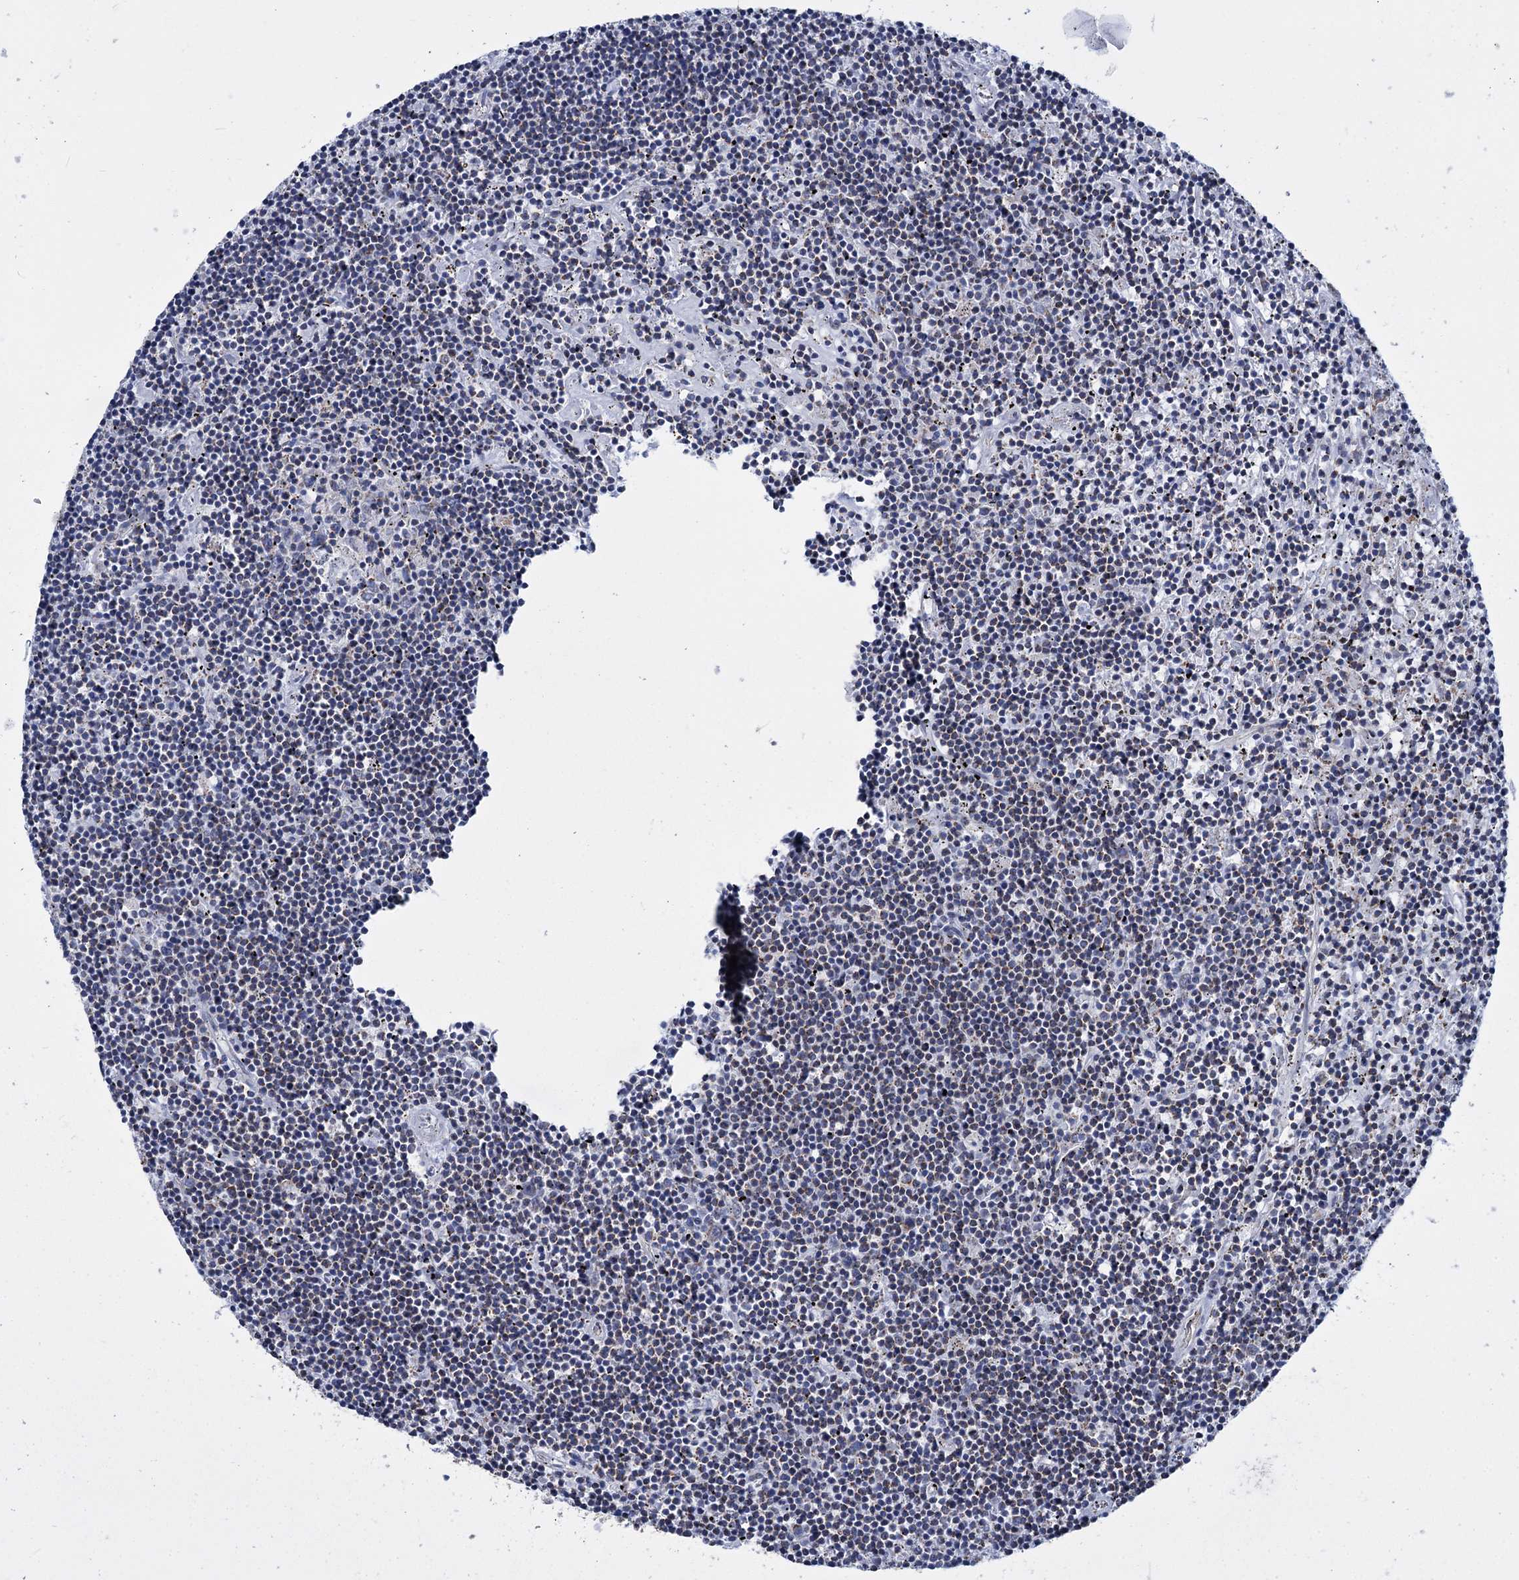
{"staining": {"intensity": "negative", "quantity": "none", "location": "none"}, "tissue": "lymphoma", "cell_type": "Tumor cells", "image_type": "cancer", "snomed": [{"axis": "morphology", "description": "Malignant lymphoma, non-Hodgkin's type, Low grade"}, {"axis": "topography", "description": "Spleen"}], "caption": "Immunohistochemistry (IHC) of low-grade malignant lymphoma, non-Hodgkin's type shows no positivity in tumor cells. (DAB immunohistochemistry (IHC) visualized using brightfield microscopy, high magnification).", "gene": "MORN3", "patient": {"sex": "male", "age": 76}}